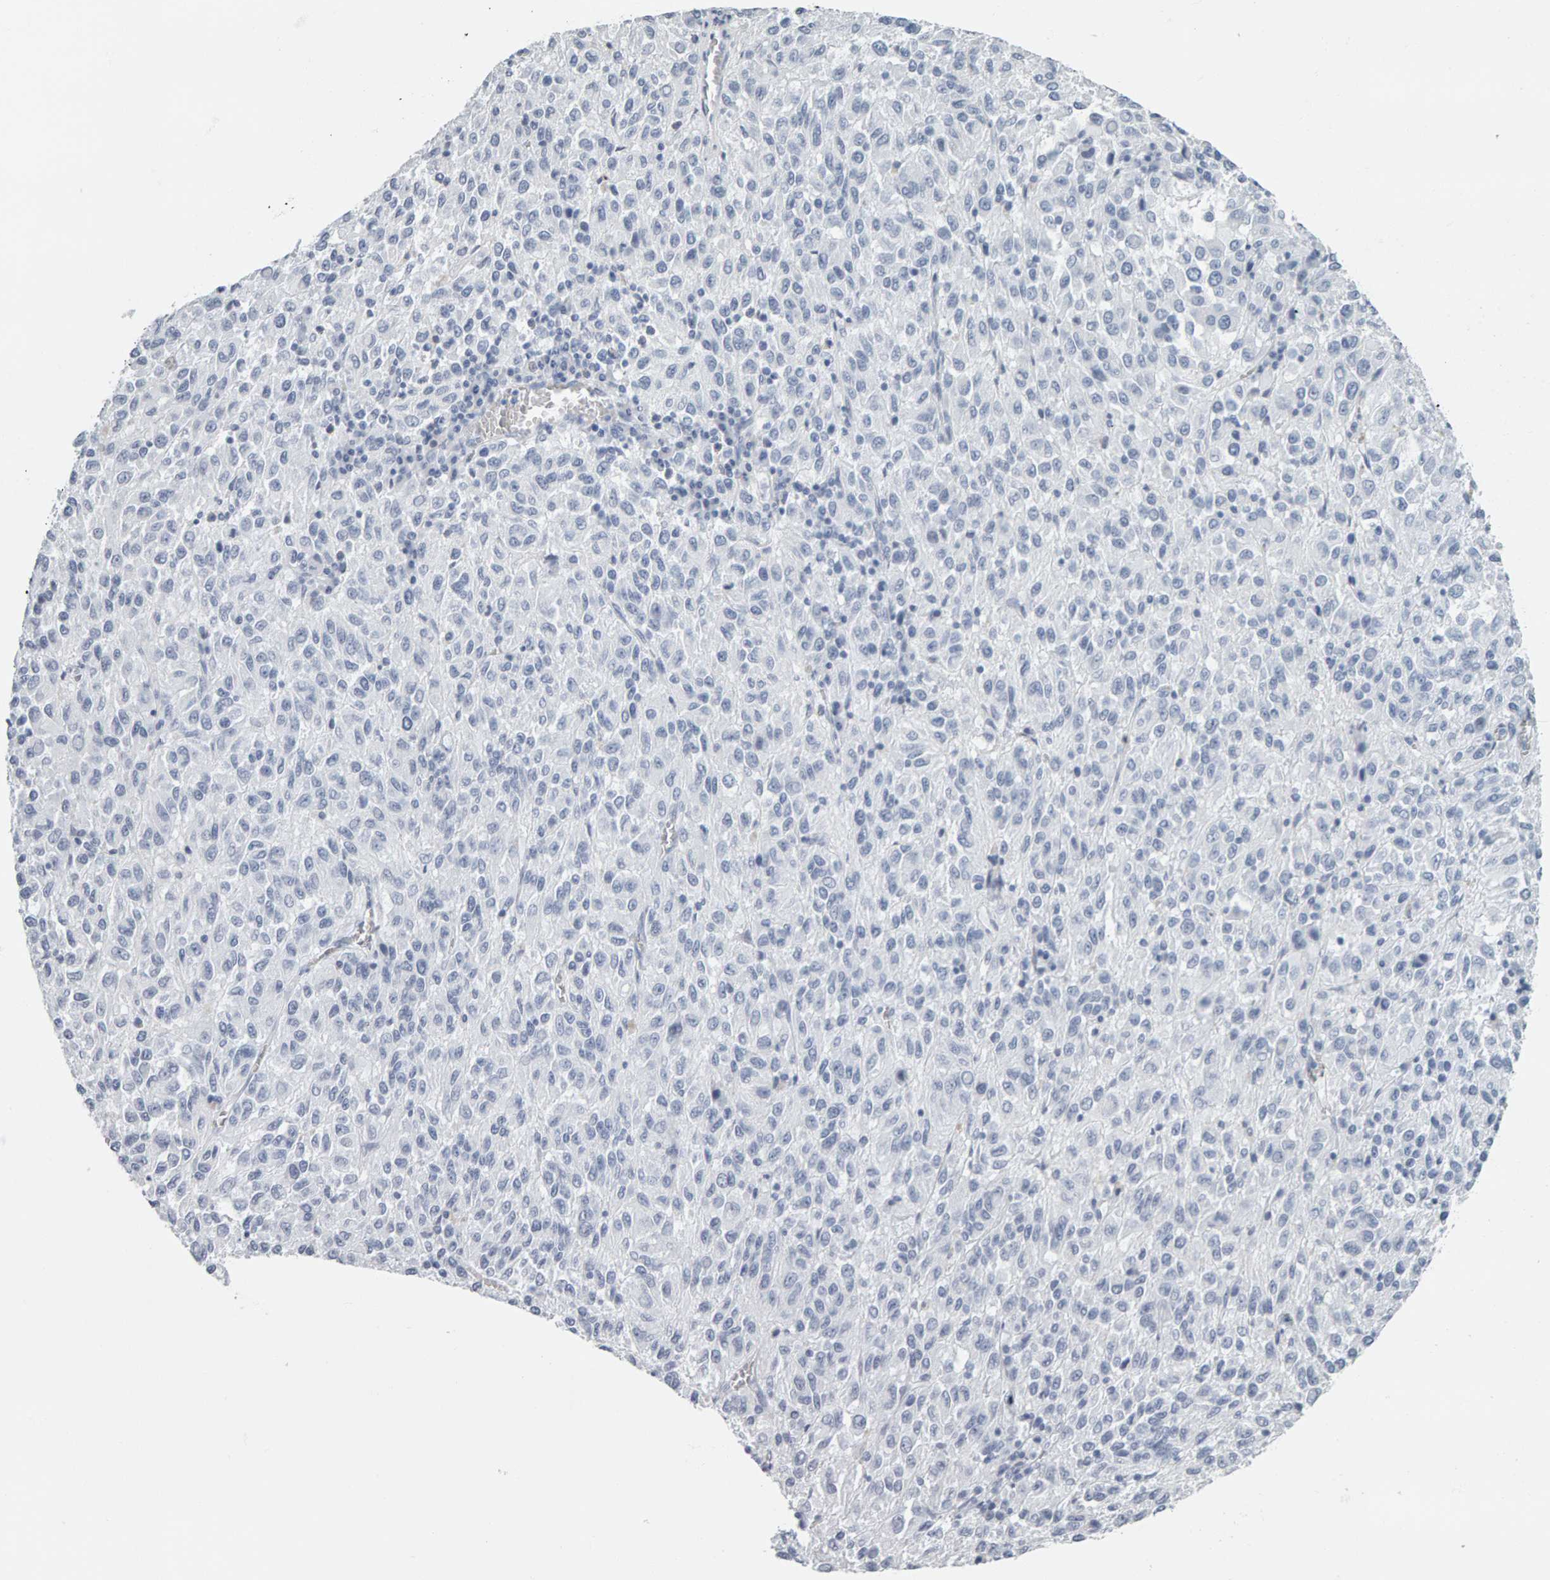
{"staining": {"intensity": "negative", "quantity": "none", "location": "none"}, "tissue": "melanoma", "cell_type": "Tumor cells", "image_type": "cancer", "snomed": [{"axis": "morphology", "description": "Malignant melanoma, Metastatic site"}, {"axis": "topography", "description": "Lung"}], "caption": "Image shows no protein staining in tumor cells of melanoma tissue.", "gene": "SPACA3", "patient": {"sex": "male", "age": 64}}